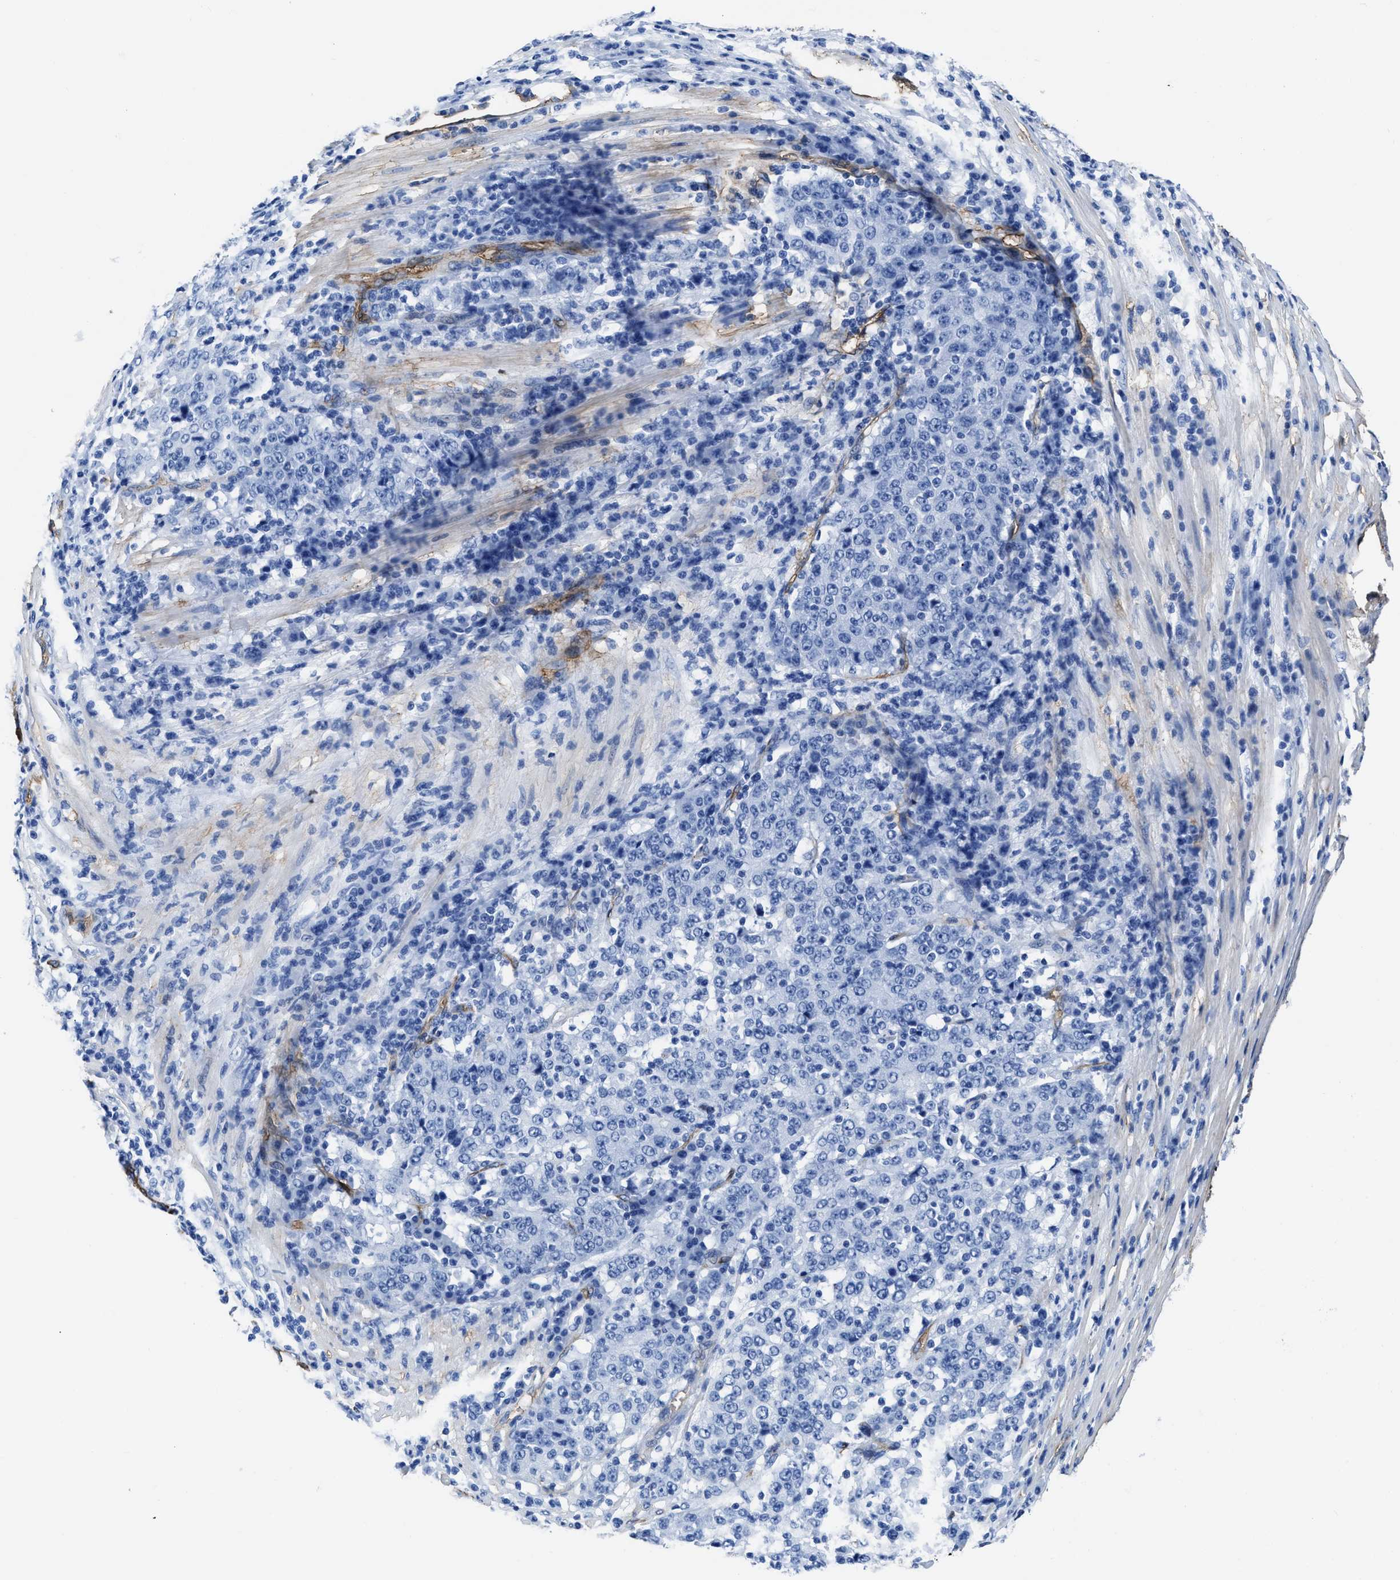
{"staining": {"intensity": "negative", "quantity": "none", "location": "none"}, "tissue": "stomach cancer", "cell_type": "Tumor cells", "image_type": "cancer", "snomed": [{"axis": "morphology", "description": "Adenocarcinoma, NOS"}, {"axis": "topography", "description": "Stomach"}], "caption": "Immunohistochemistry image of neoplastic tissue: stomach adenocarcinoma stained with DAB (3,3'-diaminobenzidine) demonstrates no significant protein staining in tumor cells. The staining was performed using DAB (3,3'-diaminobenzidine) to visualize the protein expression in brown, while the nuclei were stained in blue with hematoxylin (Magnification: 20x).", "gene": "AQP1", "patient": {"sex": "male", "age": 59}}